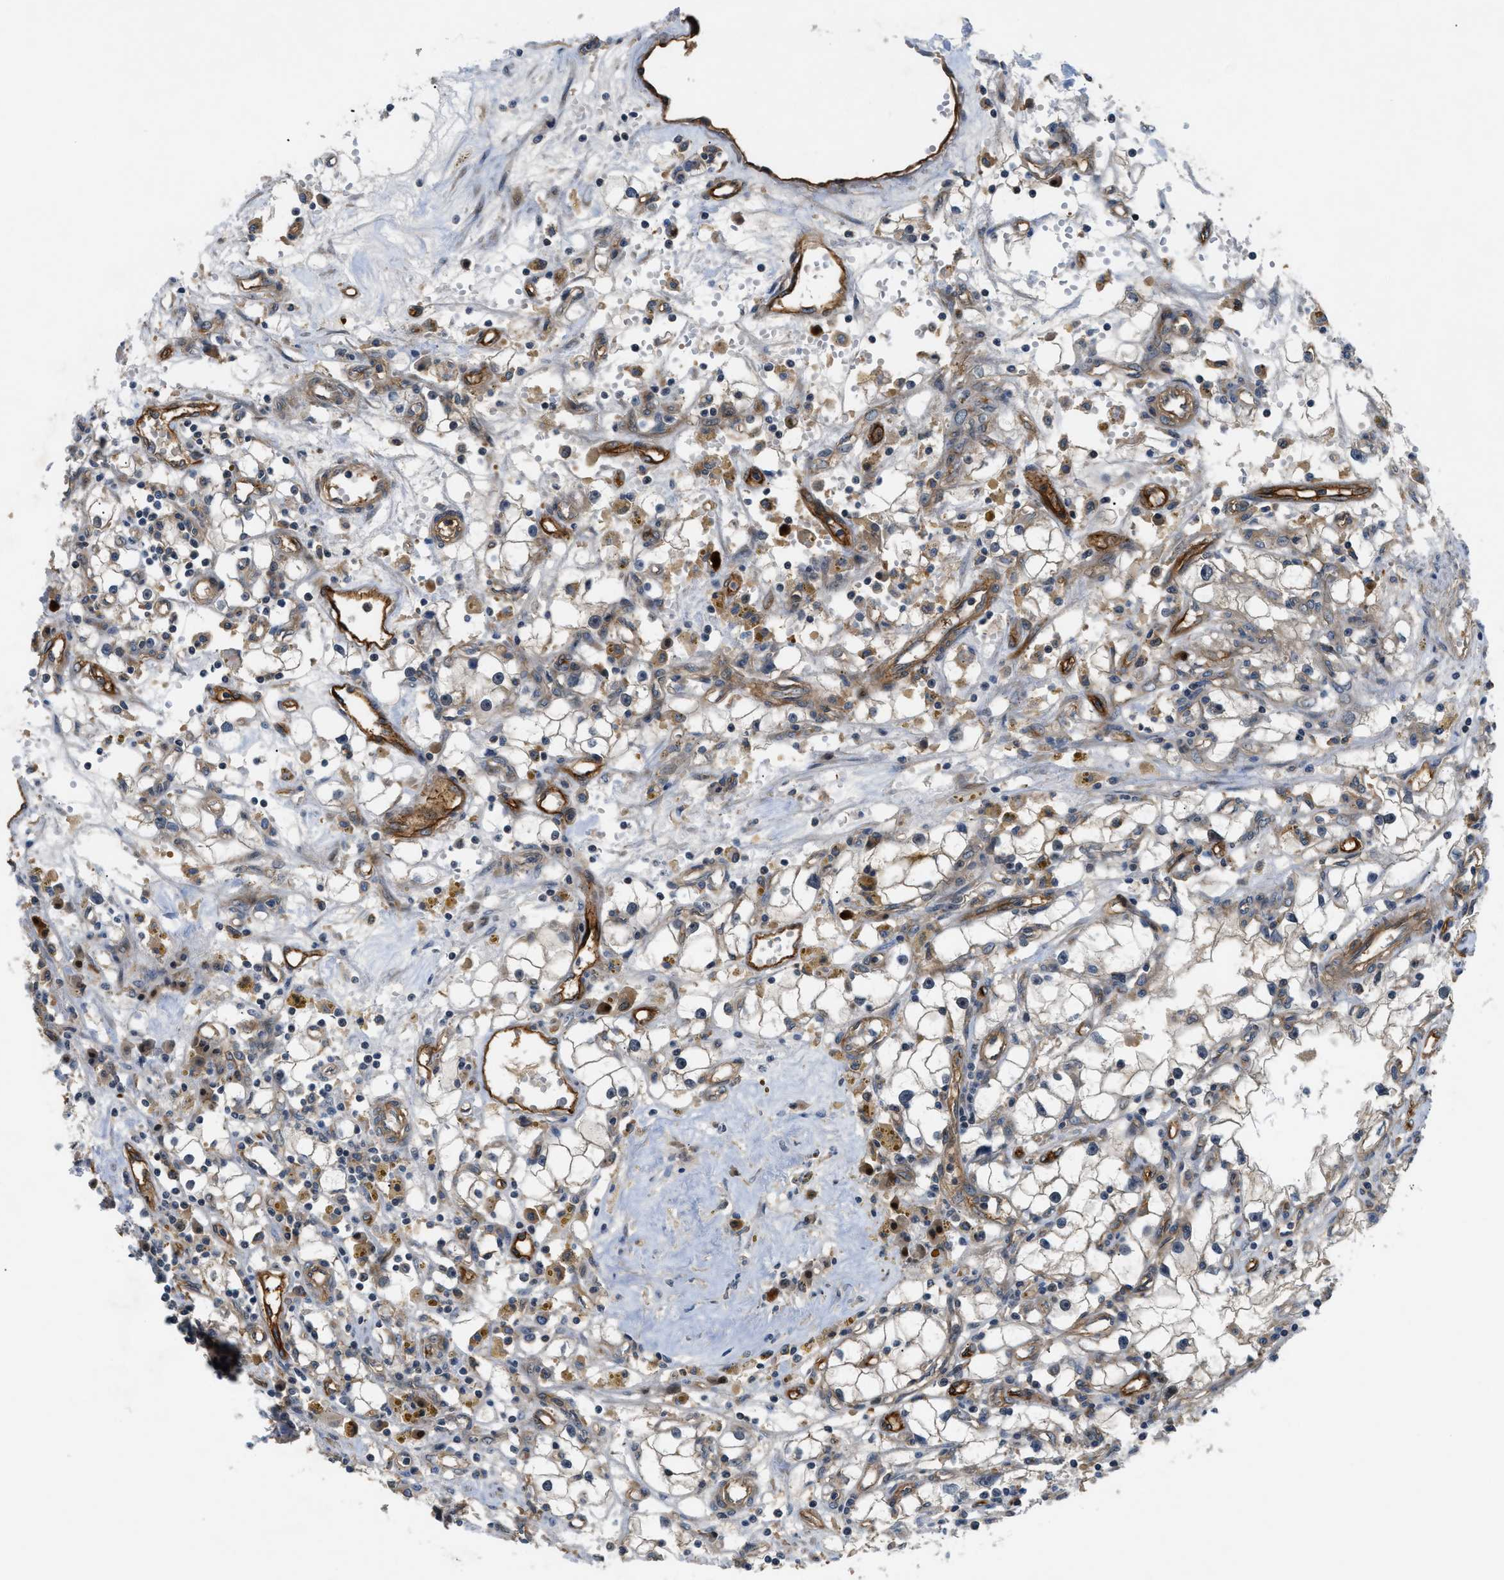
{"staining": {"intensity": "weak", "quantity": "<25%", "location": "cytoplasmic/membranous"}, "tissue": "renal cancer", "cell_type": "Tumor cells", "image_type": "cancer", "snomed": [{"axis": "morphology", "description": "Adenocarcinoma, NOS"}, {"axis": "topography", "description": "Kidney"}], "caption": "Protein analysis of renal adenocarcinoma exhibits no significant staining in tumor cells.", "gene": "TRAK2", "patient": {"sex": "male", "age": 56}}